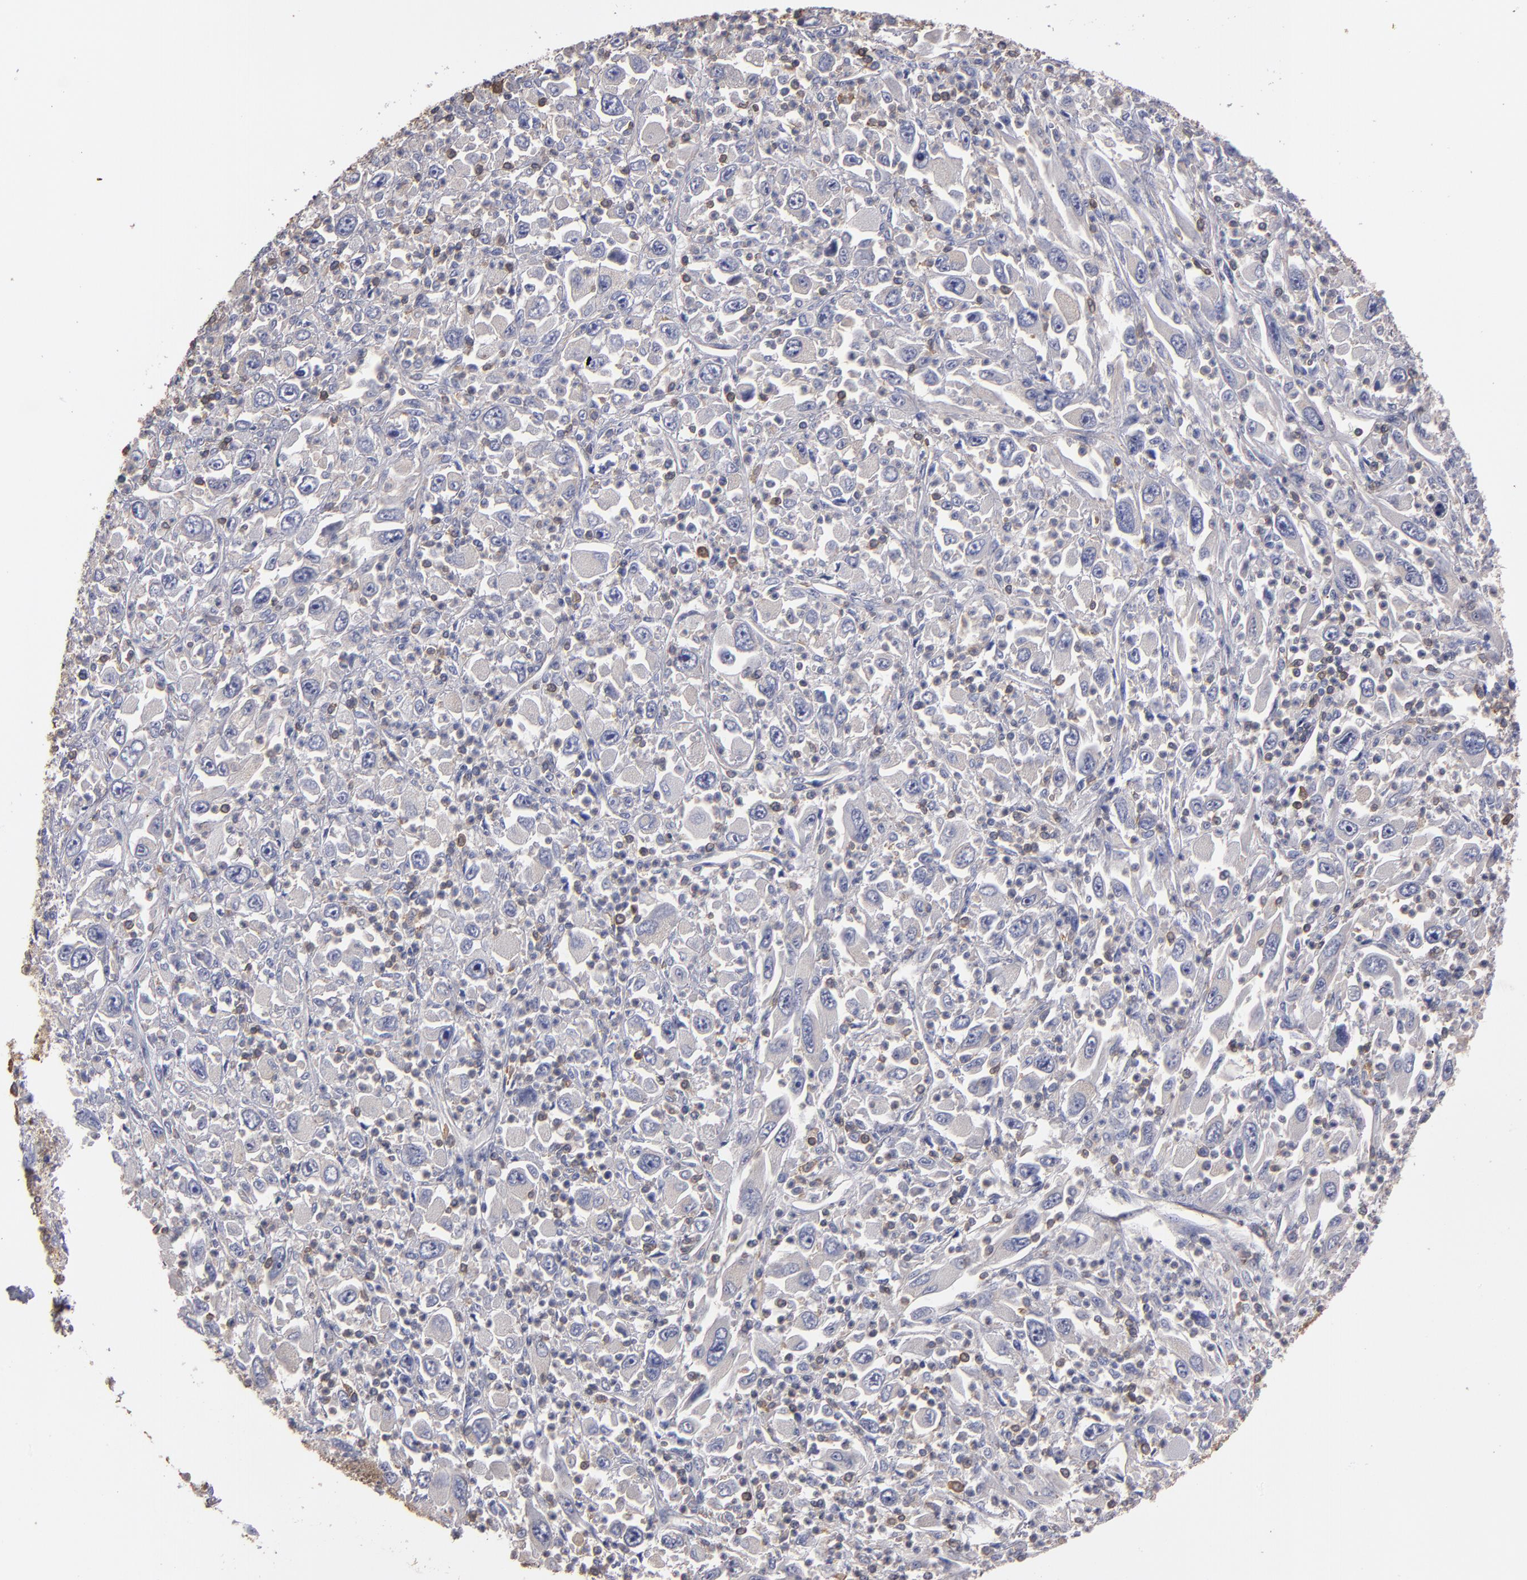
{"staining": {"intensity": "weak", "quantity": "25%-75%", "location": "cytoplasmic/membranous"}, "tissue": "melanoma", "cell_type": "Tumor cells", "image_type": "cancer", "snomed": [{"axis": "morphology", "description": "Malignant melanoma, Metastatic site"}, {"axis": "topography", "description": "Skin"}], "caption": "Melanoma stained for a protein reveals weak cytoplasmic/membranous positivity in tumor cells. Nuclei are stained in blue.", "gene": "ESYT2", "patient": {"sex": "female", "age": 56}}